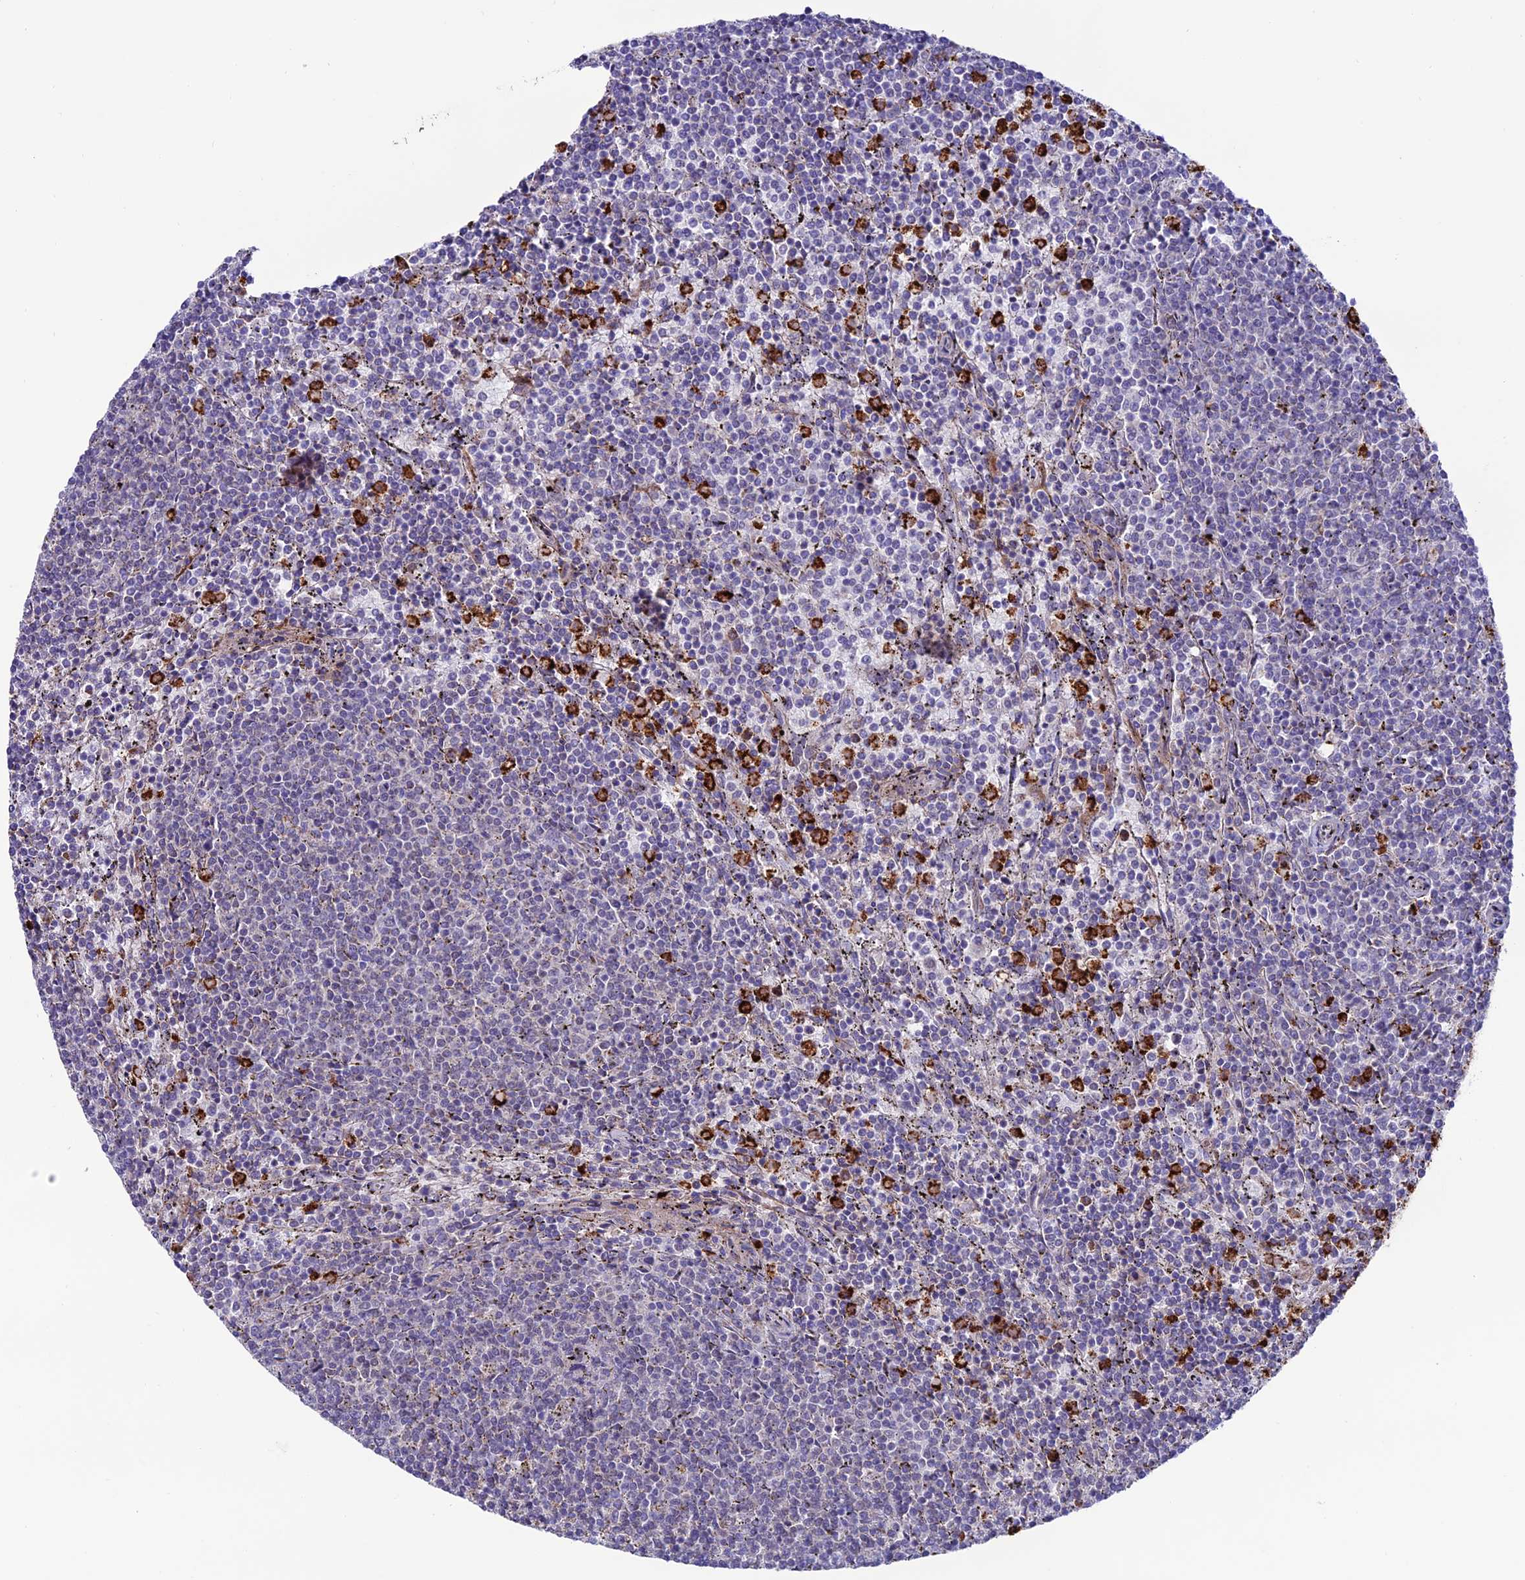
{"staining": {"intensity": "negative", "quantity": "none", "location": "none"}, "tissue": "lymphoma", "cell_type": "Tumor cells", "image_type": "cancer", "snomed": [{"axis": "morphology", "description": "Malignant lymphoma, non-Hodgkin's type, Low grade"}, {"axis": "topography", "description": "Spleen"}], "caption": "IHC histopathology image of human low-grade malignant lymphoma, non-Hodgkin's type stained for a protein (brown), which demonstrates no expression in tumor cells.", "gene": "COL6A6", "patient": {"sex": "female", "age": 50}}